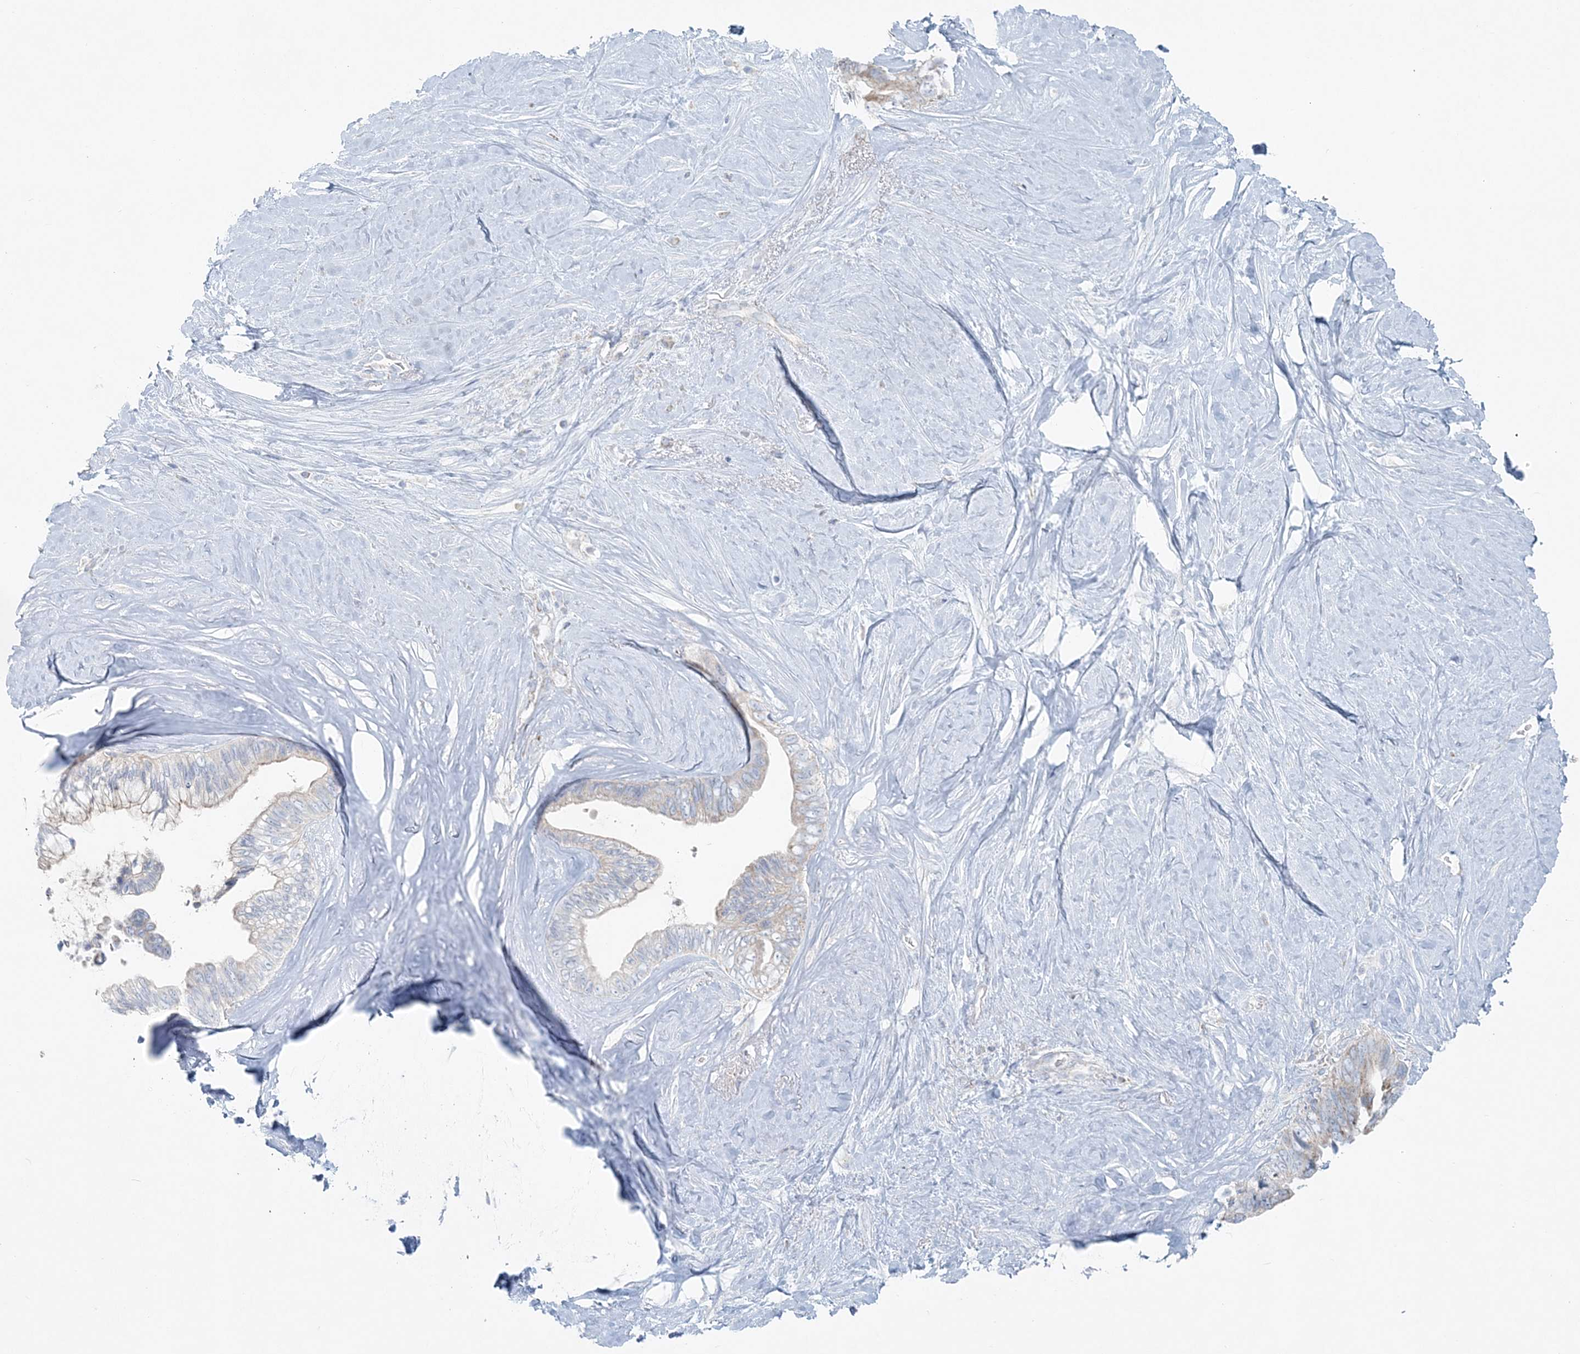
{"staining": {"intensity": "weak", "quantity": "25%-75%", "location": "cytoplasmic/membranous"}, "tissue": "pancreatic cancer", "cell_type": "Tumor cells", "image_type": "cancer", "snomed": [{"axis": "morphology", "description": "Adenocarcinoma, NOS"}, {"axis": "topography", "description": "Pancreas"}], "caption": "High-magnification brightfield microscopy of pancreatic adenocarcinoma stained with DAB (brown) and counterstained with hematoxylin (blue). tumor cells exhibit weak cytoplasmic/membranous staining is seen in approximately25%-75% of cells.", "gene": "PCCB", "patient": {"sex": "female", "age": 72}}